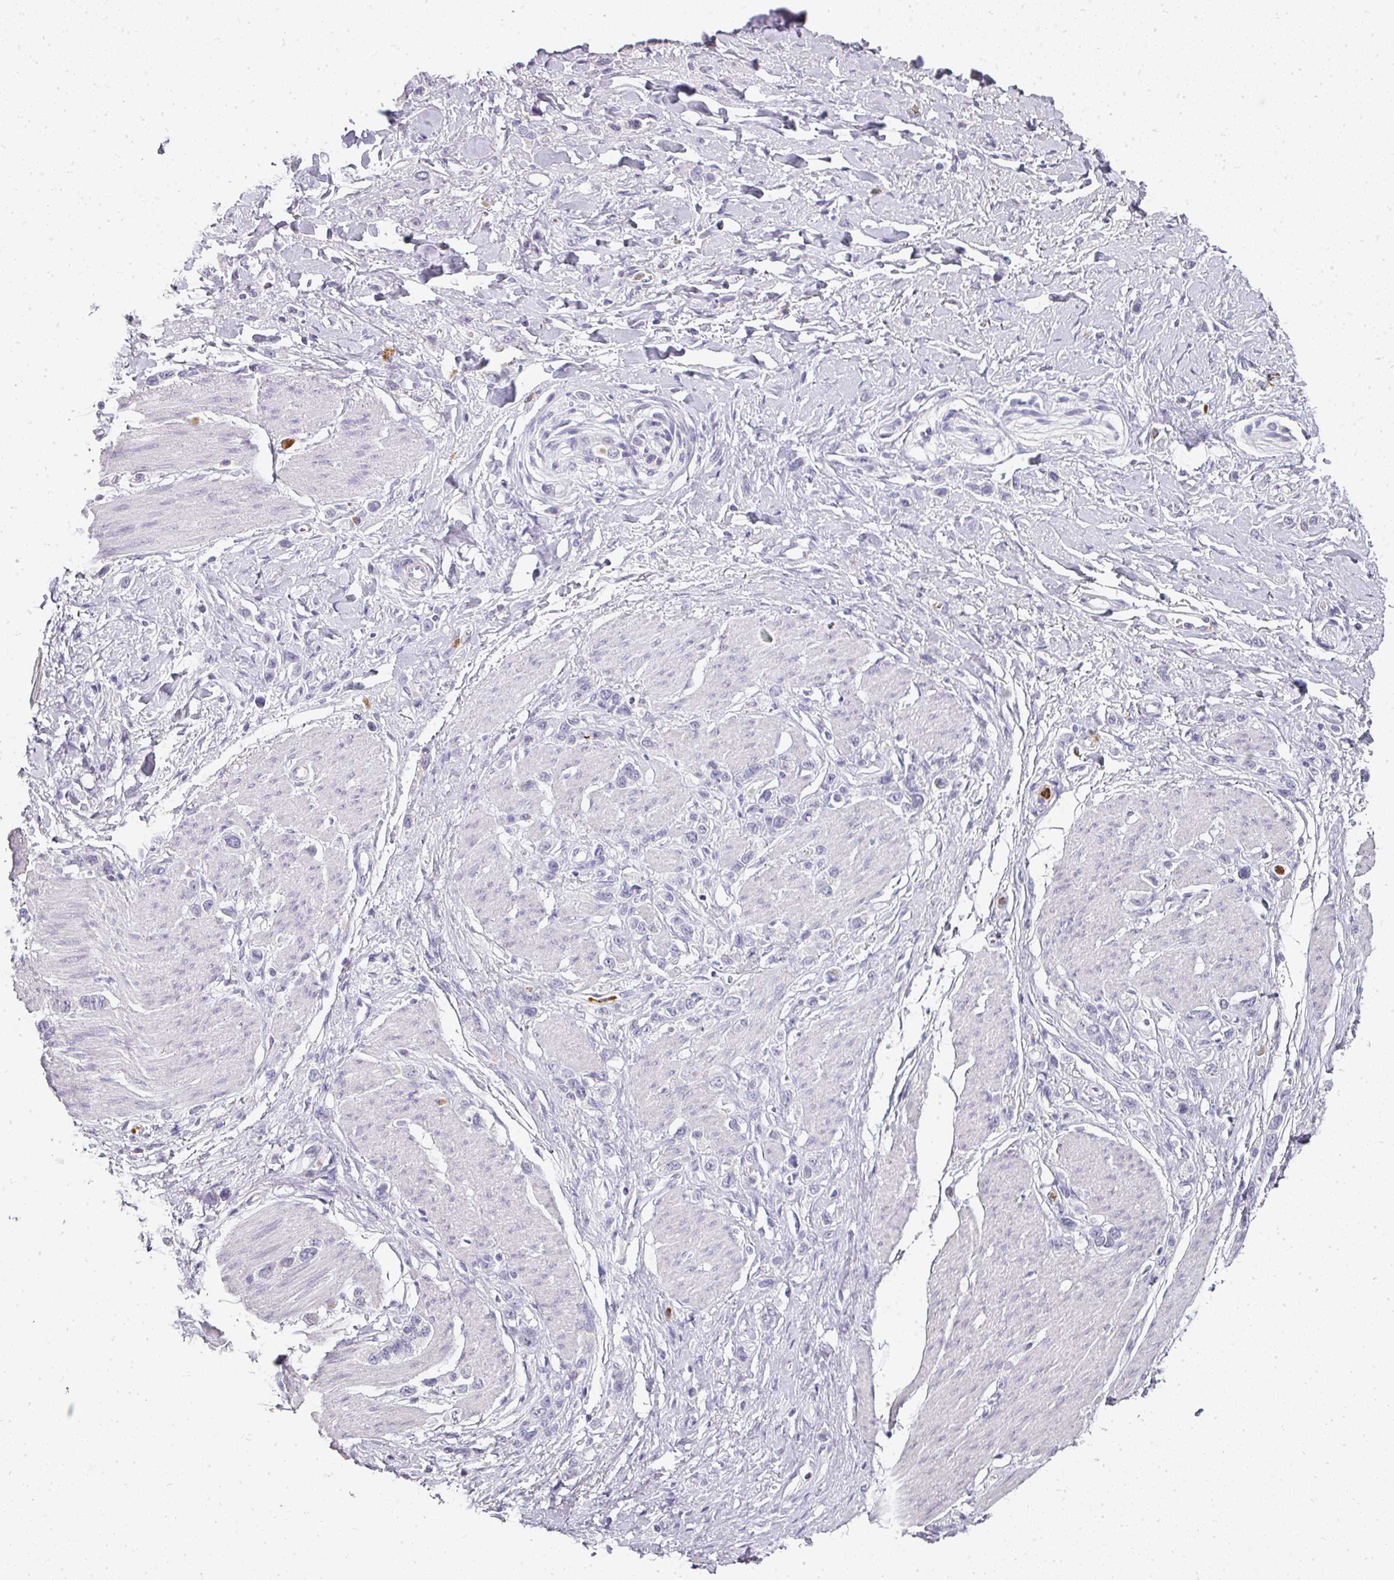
{"staining": {"intensity": "negative", "quantity": "none", "location": "none"}, "tissue": "stomach cancer", "cell_type": "Tumor cells", "image_type": "cancer", "snomed": [{"axis": "morphology", "description": "Adenocarcinoma, NOS"}, {"axis": "topography", "description": "Stomach"}], "caption": "IHC of human stomach cancer exhibits no staining in tumor cells. (DAB IHC visualized using brightfield microscopy, high magnification).", "gene": "CAMP", "patient": {"sex": "female", "age": 65}}